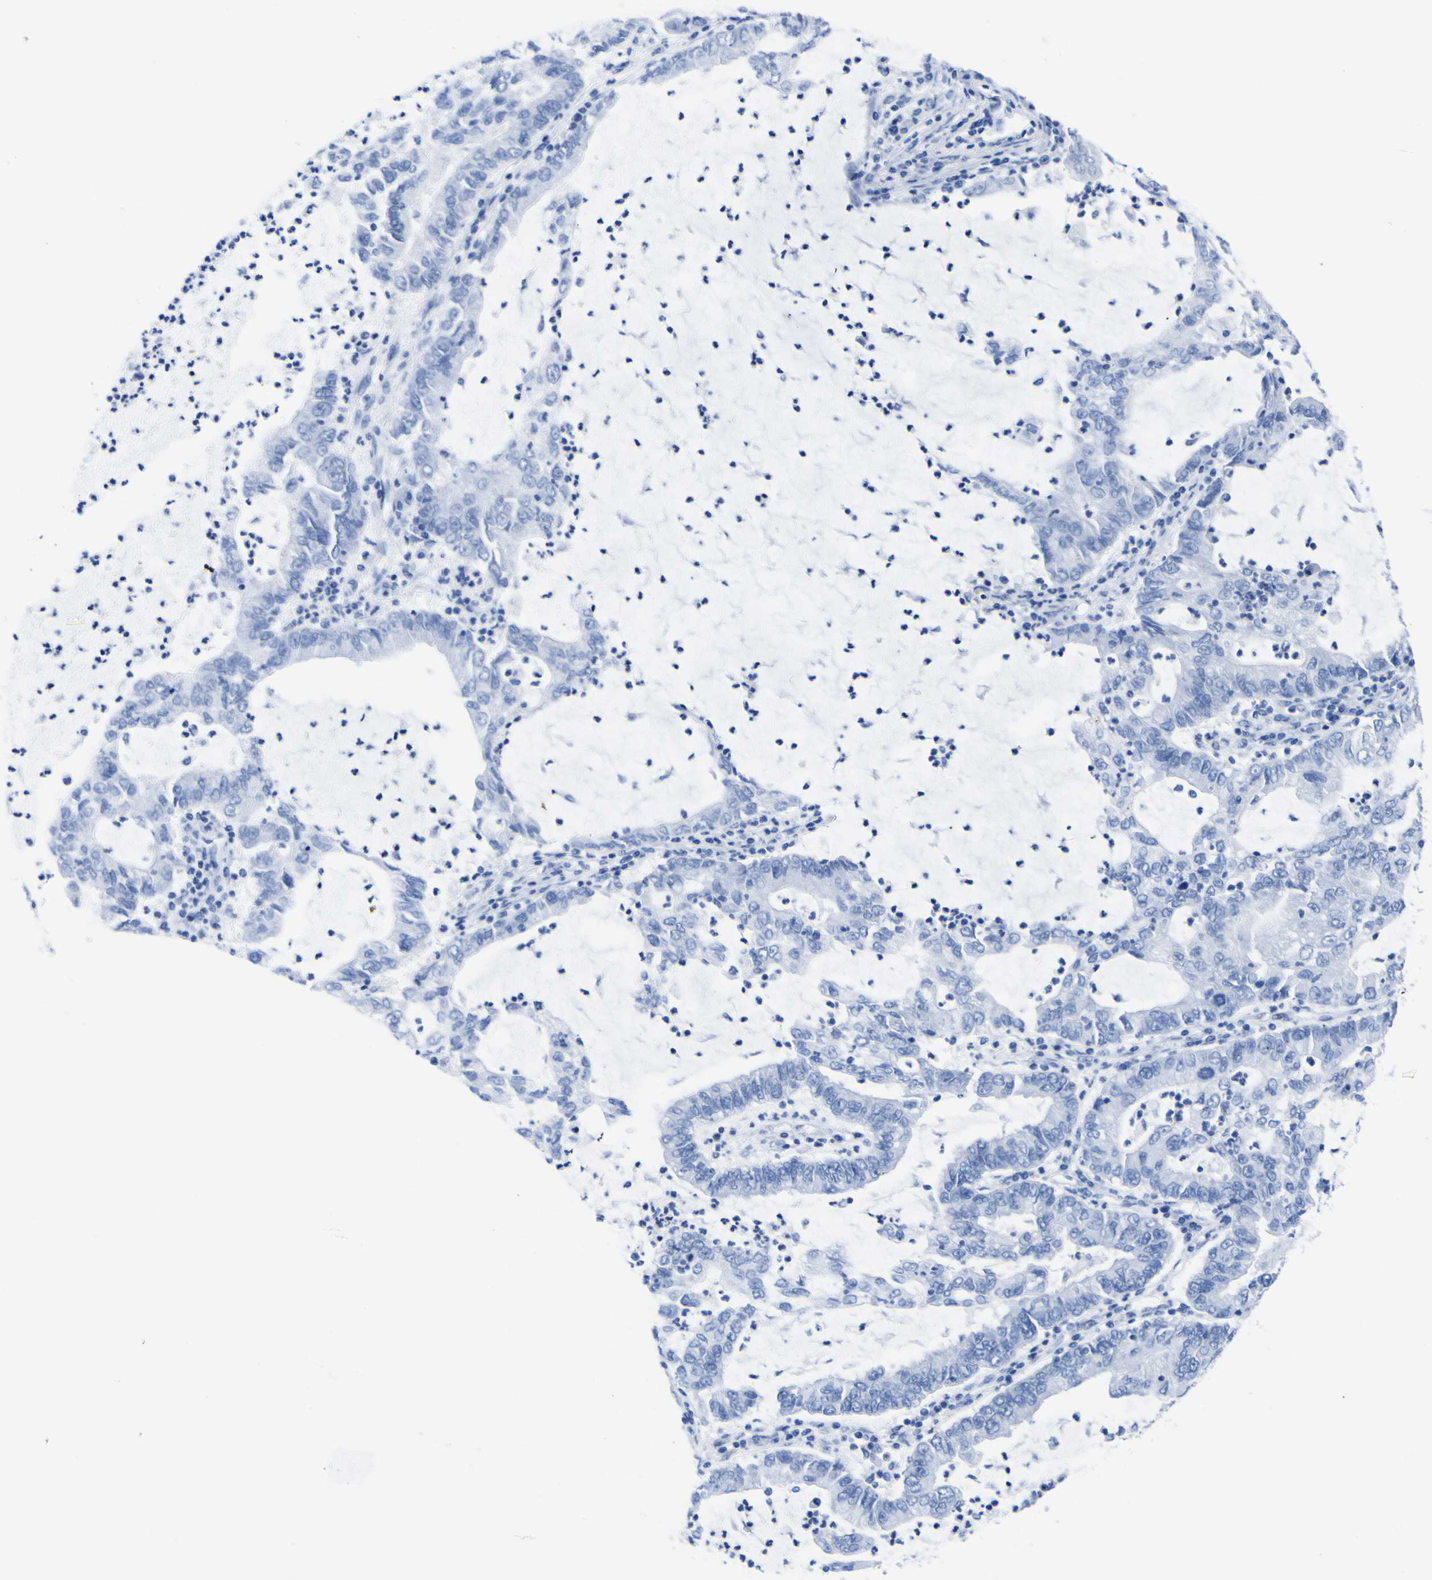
{"staining": {"intensity": "negative", "quantity": "none", "location": "none"}, "tissue": "lung cancer", "cell_type": "Tumor cells", "image_type": "cancer", "snomed": [{"axis": "morphology", "description": "Adenocarcinoma, NOS"}, {"axis": "topography", "description": "Lung"}], "caption": "DAB immunohistochemical staining of lung cancer (adenocarcinoma) demonstrates no significant positivity in tumor cells. (Immunohistochemistry (ihc), brightfield microscopy, high magnification).", "gene": "DACH1", "patient": {"sex": "female", "age": 51}}